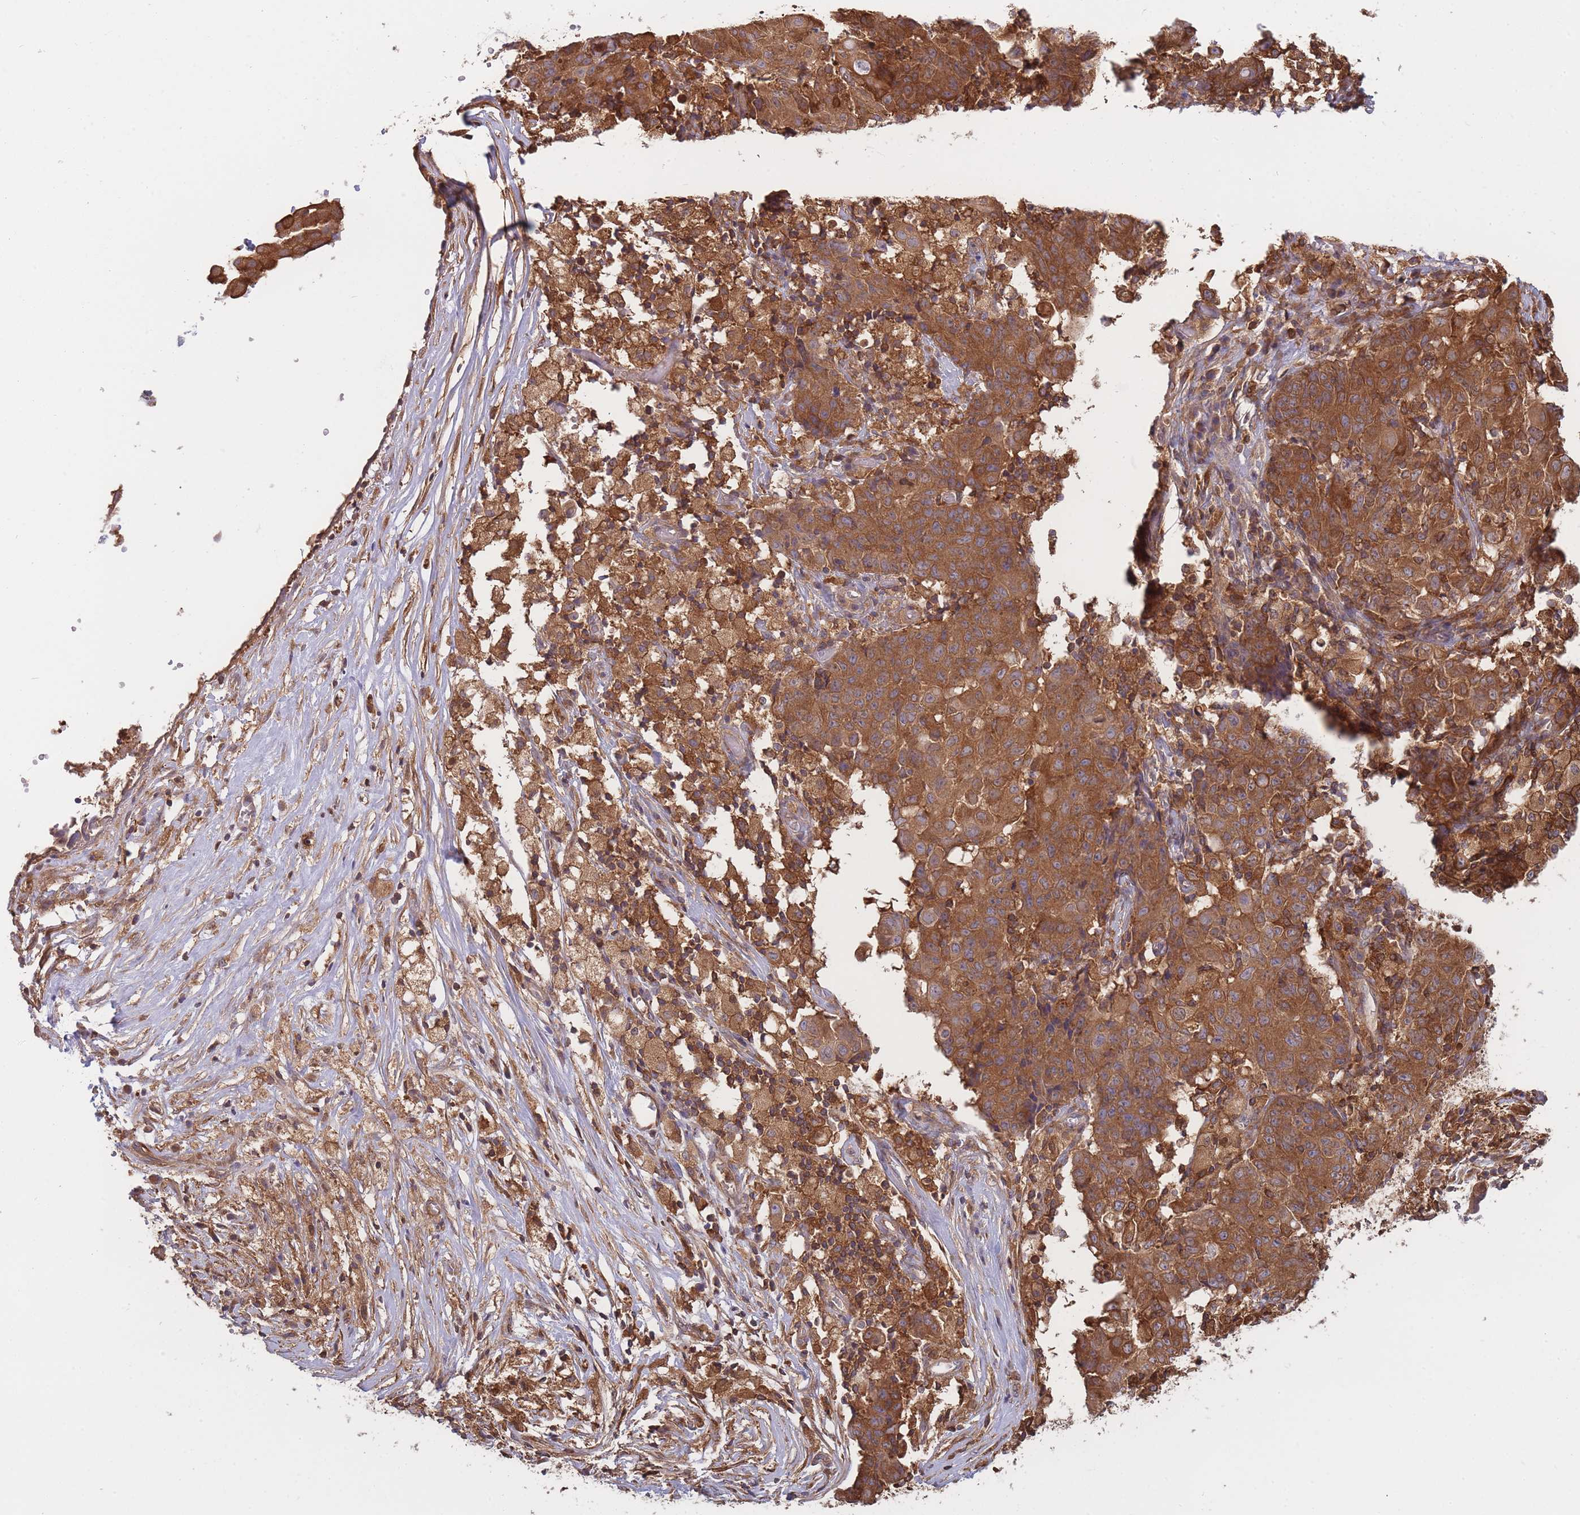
{"staining": {"intensity": "strong", "quantity": ">75%", "location": "cytoplasmic/membranous"}, "tissue": "ovarian cancer", "cell_type": "Tumor cells", "image_type": "cancer", "snomed": [{"axis": "morphology", "description": "Carcinoma, endometroid"}, {"axis": "topography", "description": "Ovary"}], "caption": "Immunohistochemical staining of ovarian cancer (endometroid carcinoma) reveals strong cytoplasmic/membranous protein staining in approximately >75% of tumor cells. The protein is shown in brown color, while the nuclei are stained blue.", "gene": "SLC4A9", "patient": {"sex": "female", "age": 42}}